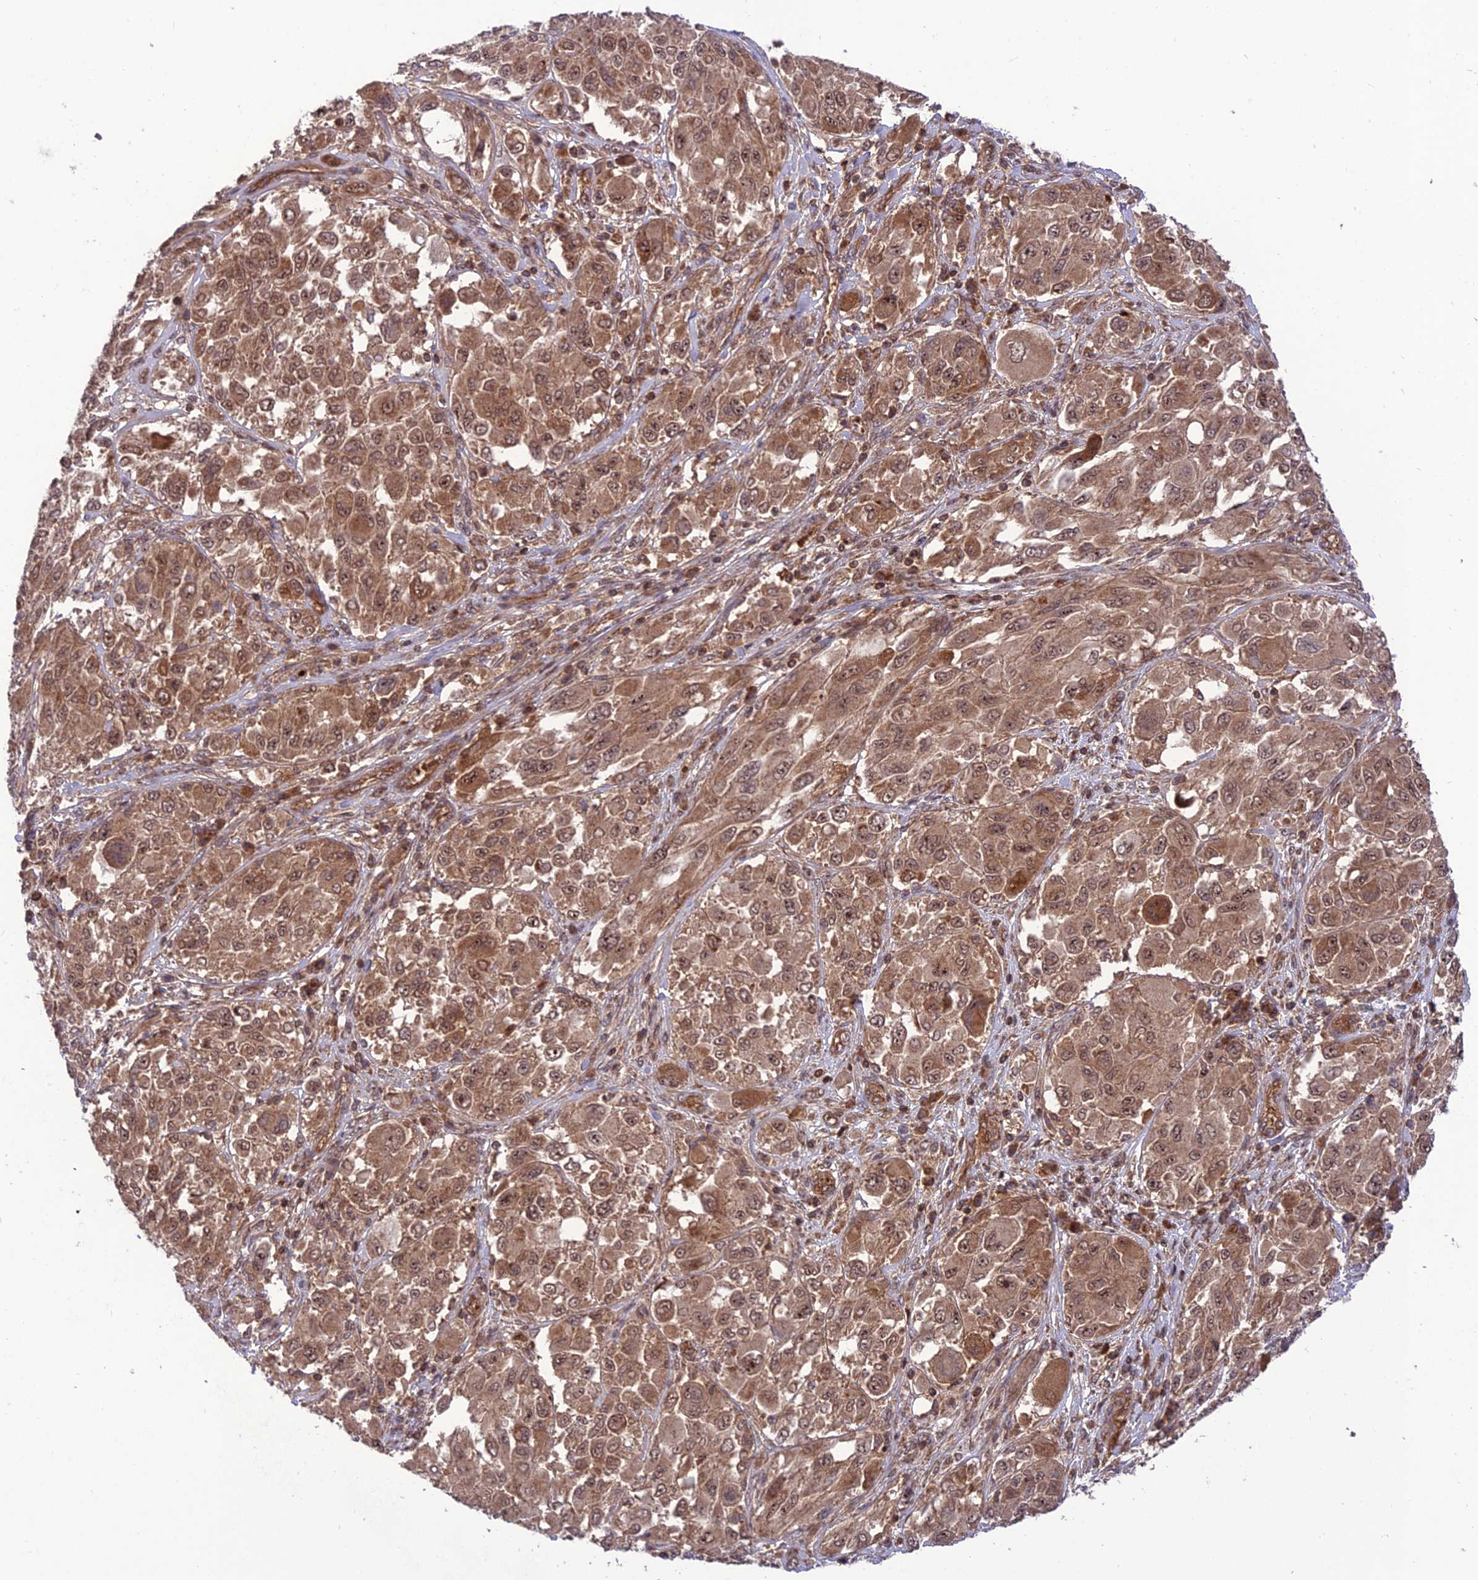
{"staining": {"intensity": "moderate", "quantity": ">75%", "location": "cytoplasmic/membranous,nuclear"}, "tissue": "melanoma", "cell_type": "Tumor cells", "image_type": "cancer", "snomed": [{"axis": "morphology", "description": "Malignant melanoma, NOS"}, {"axis": "topography", "description": "Skin"}], "caption": "Human melanoma stained with a protein marker demonstrates moderate staining in tumor cells.", "gene": "NDUFC1", "patient": {"sex": "female", "age": 91}}